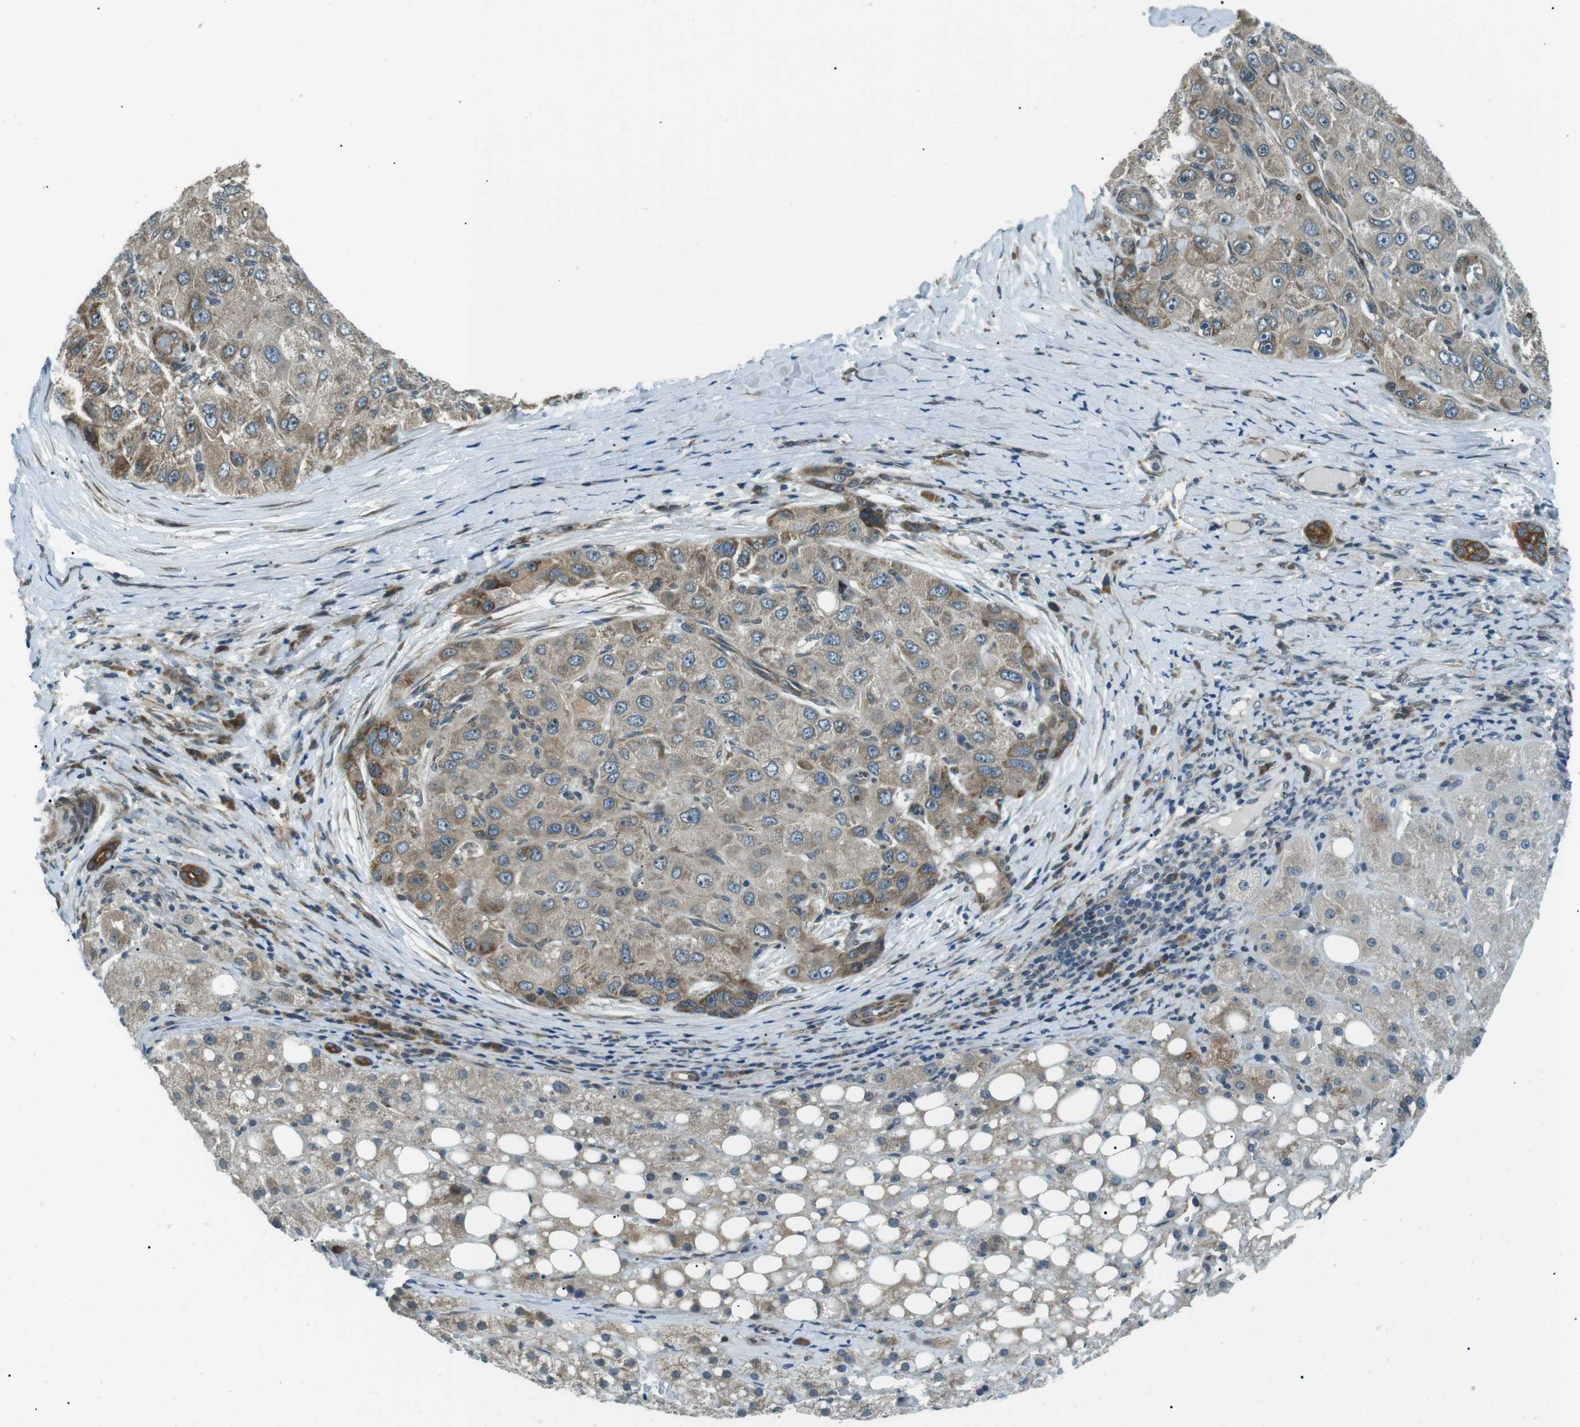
{"staining": {"intensity": "moderate", "quantity": "25%-75%", "location": "cytoplasmic/membranous"}, "tissue": "liver cancer", "cell_type": "Tumor cells", "image_type": "cancer", "snomed": [{"axis": "morphology", "description": "Carcinoma, Hepatocellular, NOS"}, {"axis": "topography", "description": "Liver"}], "caption": "Liver cancer (hepatocellular carcinoma) stained for a protein shows moderate cytoplasmic/membranous positivity in tumor cells.", "gene": "TMEM74", "patient": {"sex": "male", "age": 80}}